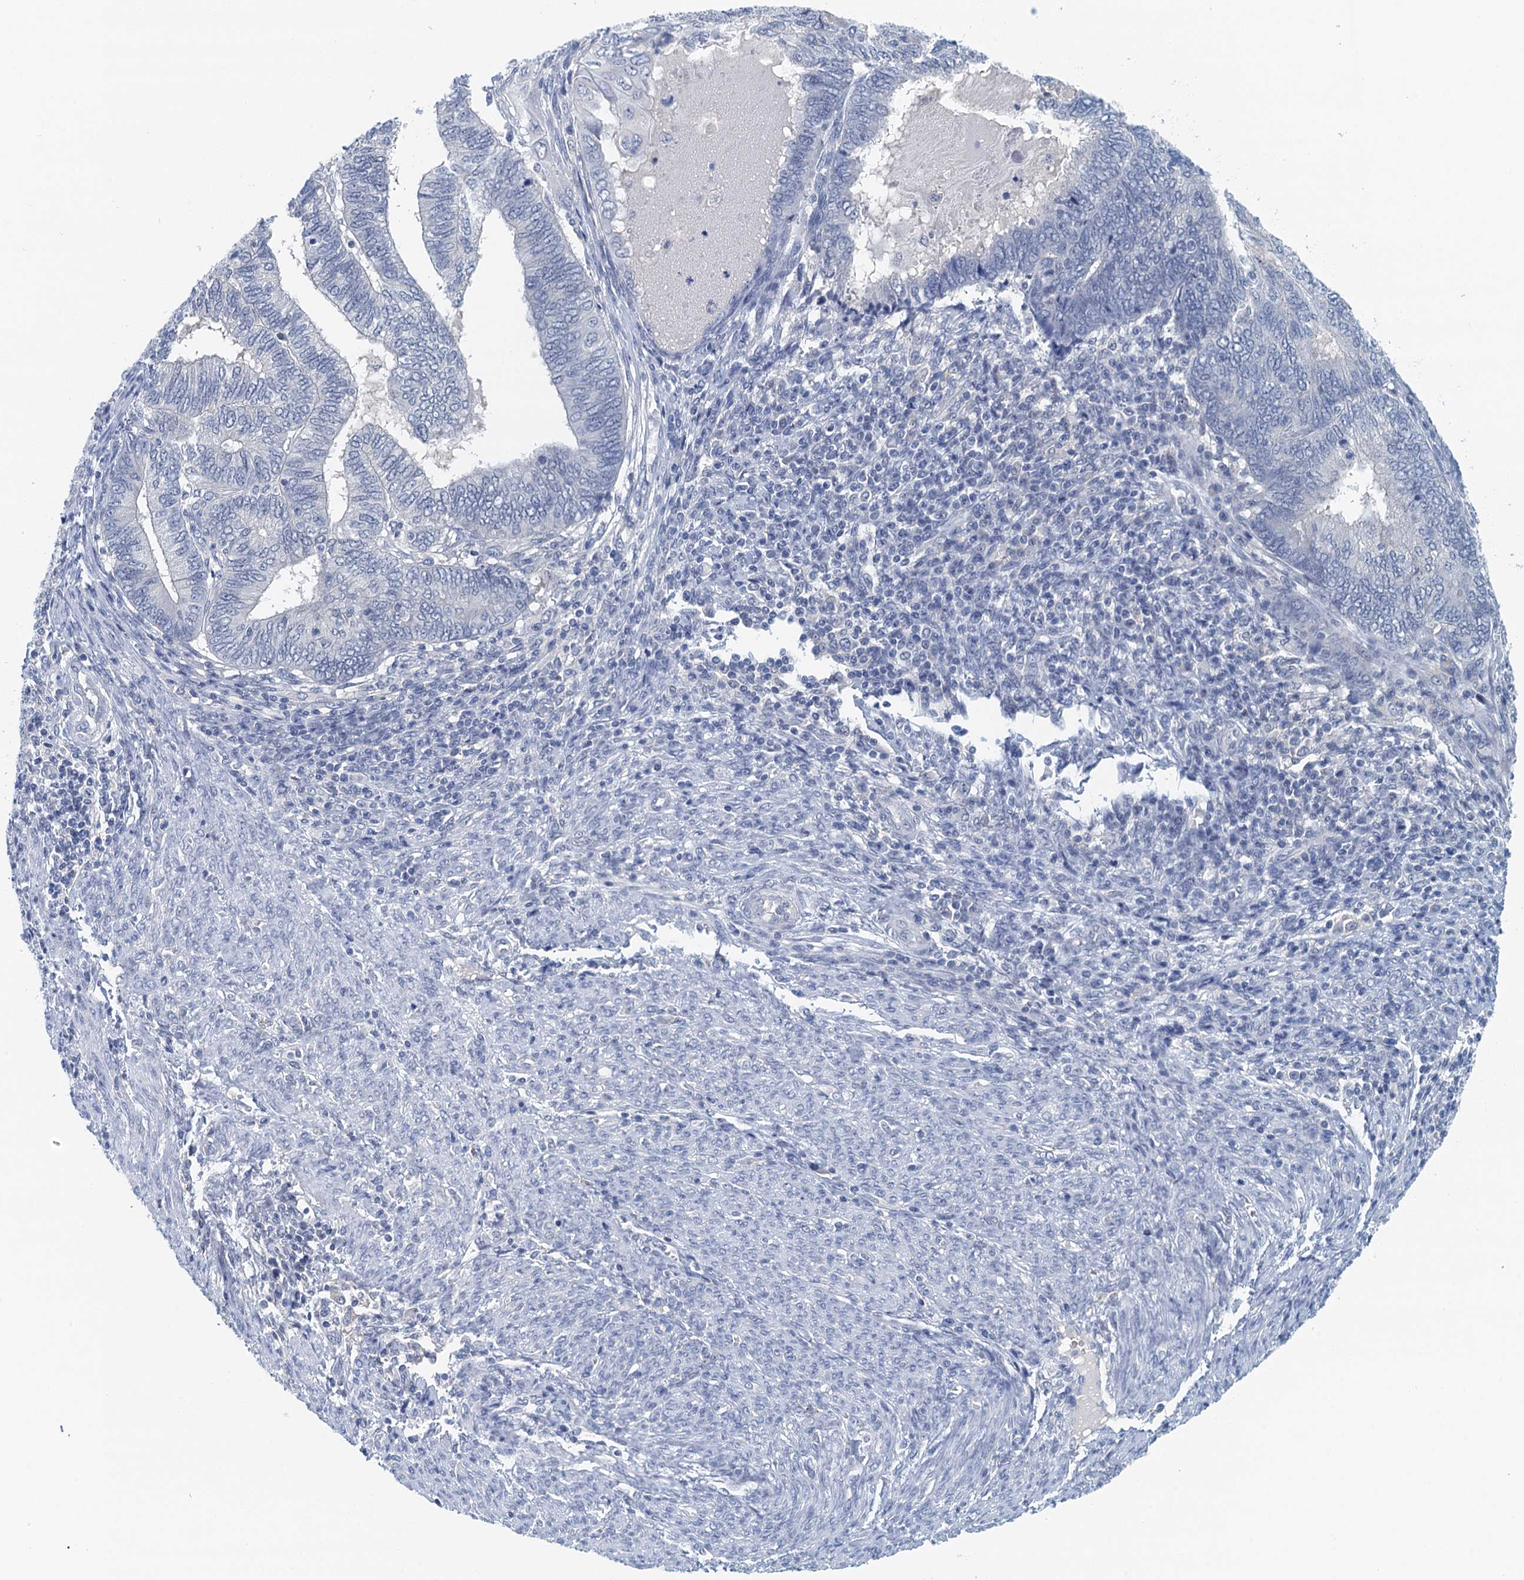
{"staining": {"intensity": "negative", "quantity": "none", "location": "none"}, "tissue": "endometrial cancer", "cell_type": "Tumor cells", "image_type": "cancer", "snomed": [{"axis": "morphology", "description": "Adenocarcinoma, NOS"}, {"axis": "topography", "description": "Uterus"}, {"axis": "topography", "description": "Endometrium"}], "caption": "The image exhibits no significant positivity in tumor cells of endometrial cancer.", "gene": "NUBP2", "patient": {"sex": "female", "age": 70}}